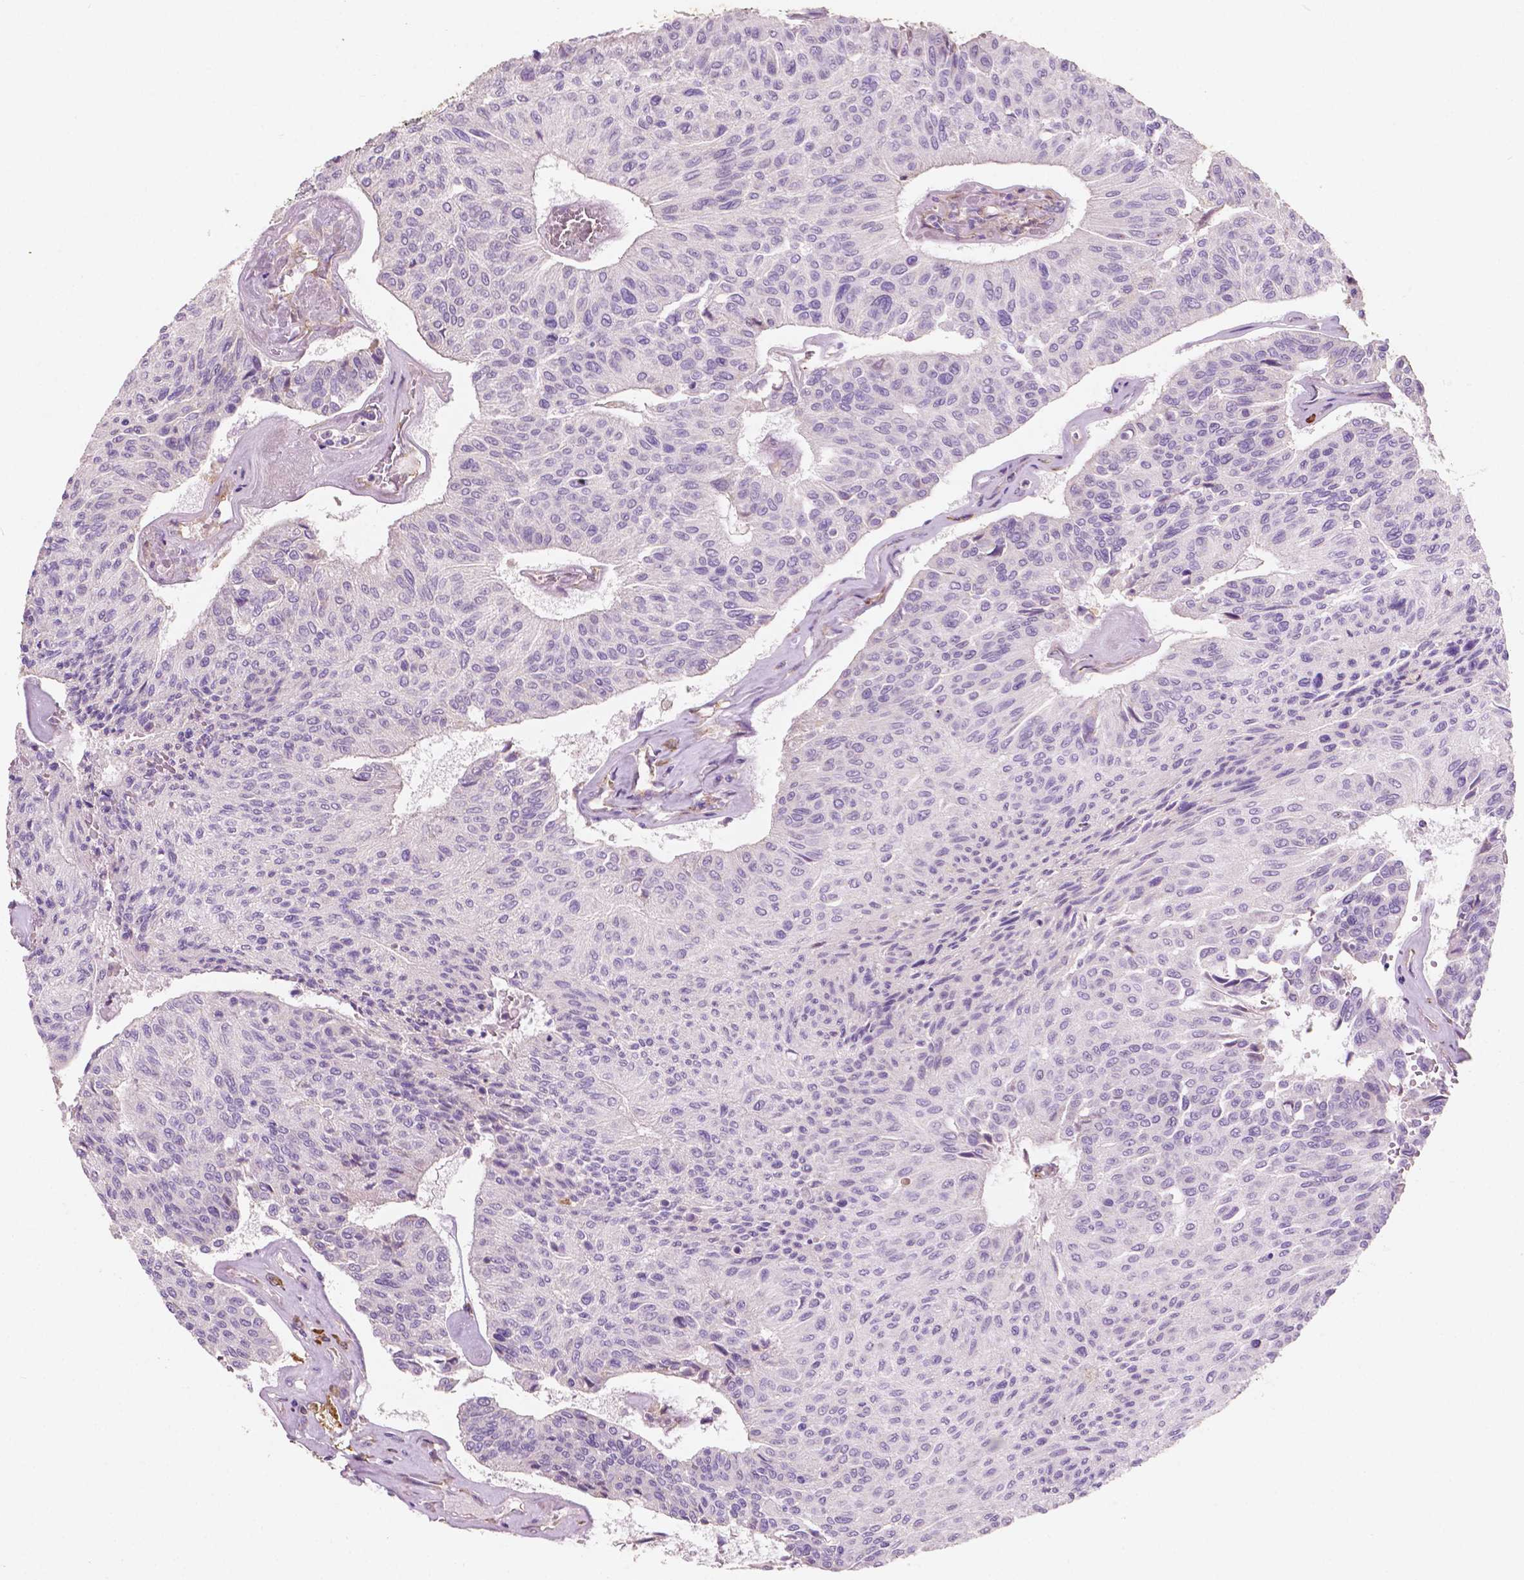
{"staining": {"intensity": "negative", "quantity": "none", "location": "none"}, "tissue": "urothelial cancer", "cell_type": "Tumor cells", "image_type": "cancer", "snomed": [{"axis": "morphology", "description": "Urothelial carcinoma, High grade"}, {"axis": "topography", "description": "Urinary bladder"}], "caption": "This is an IHC photomicrograph of human high-grade urothelial carcinoma. There is no expression in tumor cells.", "gene": "LRP1B", "patient": {"sex": "male", "age": 66}}